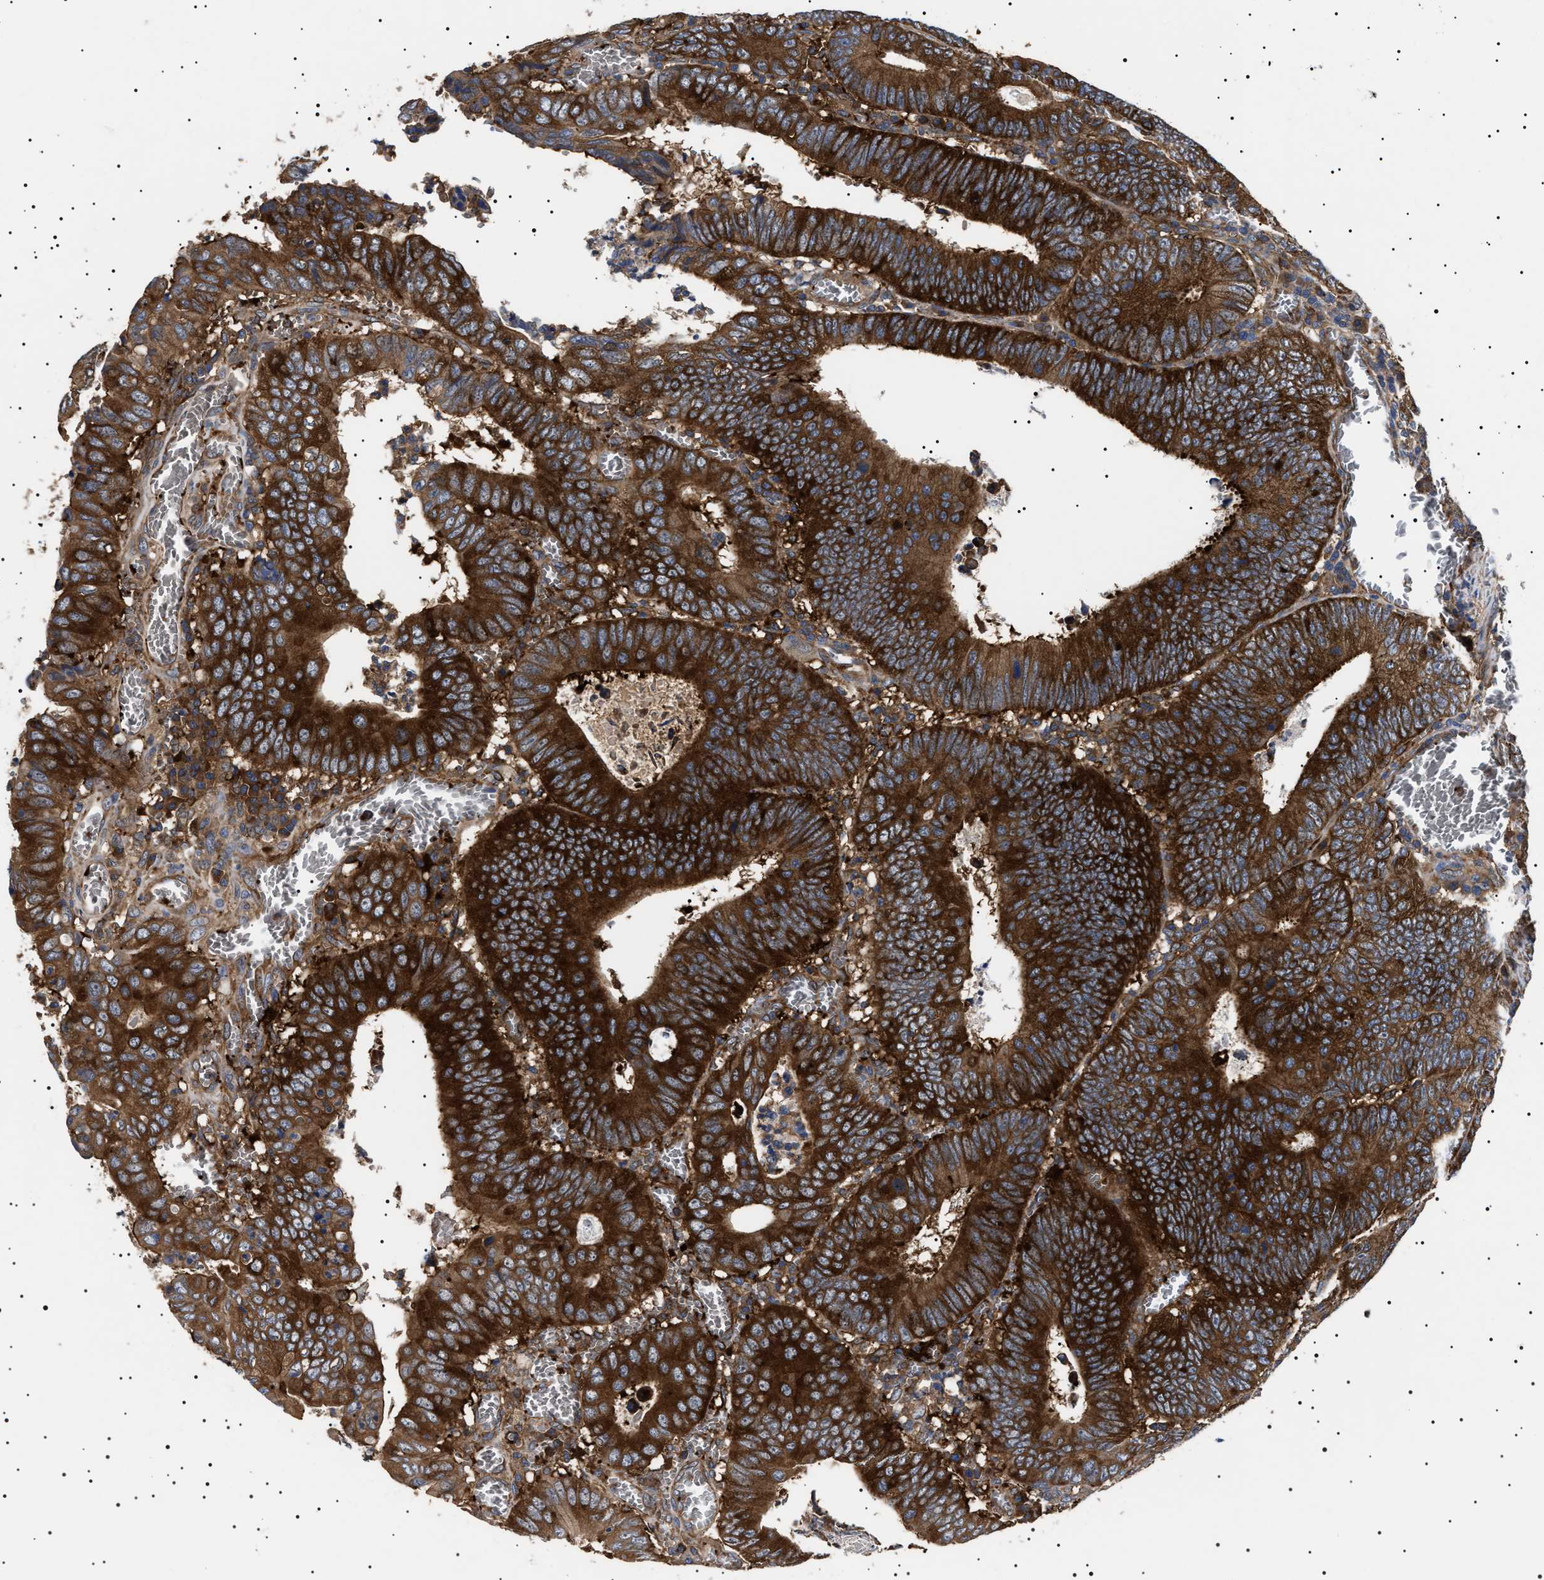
{"staining": {"intensity": "strong", "quantity": ">75%", "location": "cytoplasmic/membranous"}, "tissue": "colorectal cancer", "cell_type": "Tumor cells", "image_type": "cancer", "snomed": [{"axis": "morphology", "description": "Inflammation, NOS"}, {"axis": "morphology", "description": "Adenocarcinoma, NOS"}, {"axis": "topography", "description": "Colon"}], "caption": "Tumor cells demonstrate high levels of strong cytoplasmic/membranous staining in approximately >75% of cells in human colorectal adenocarcinoma.", "gene": "TPP2", "patient": {"sex": "male", "age": 72}}